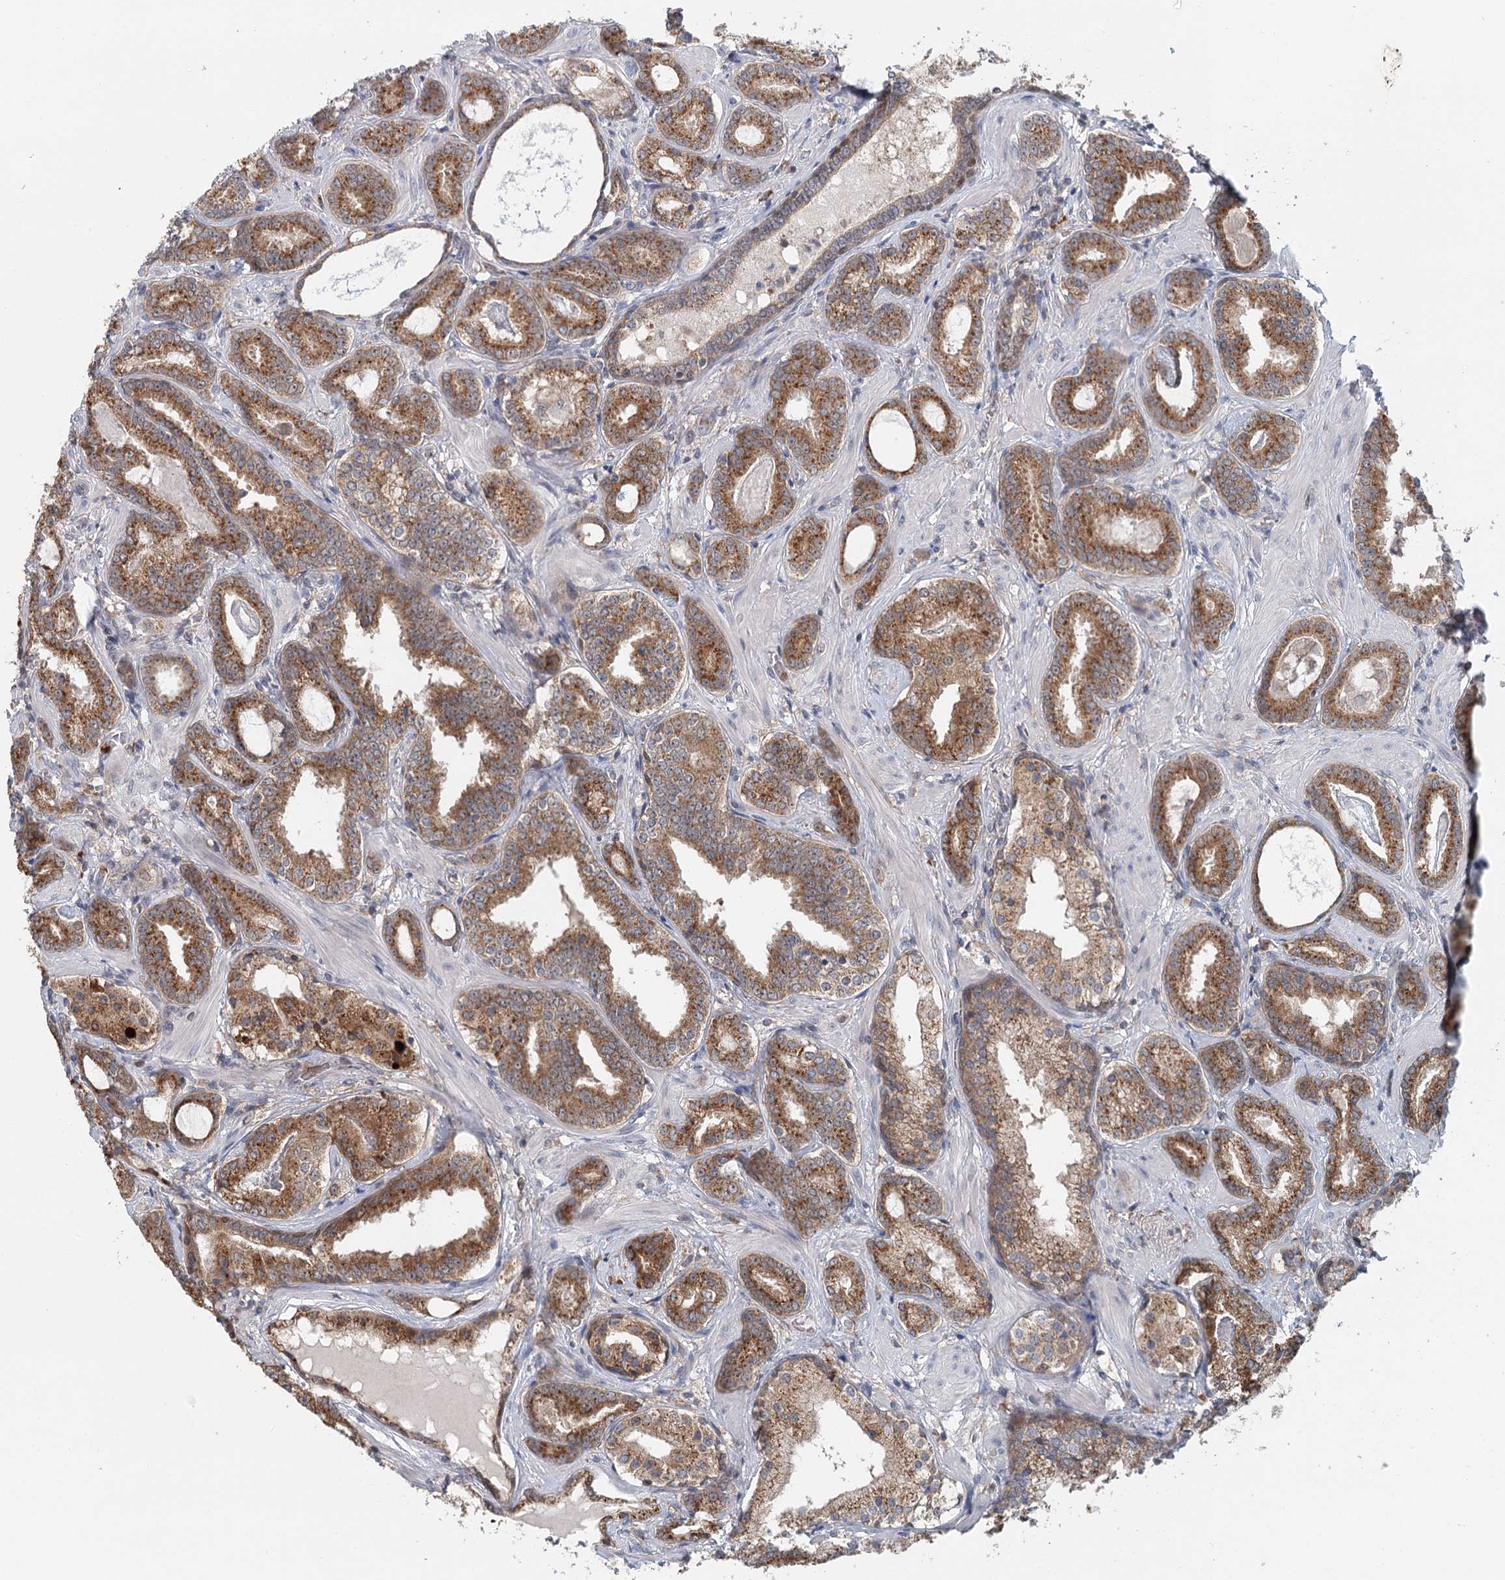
{"staining": {"intensity": "moderate", "quantity": ">75%", "location": "cytoplasmic/membranous"}, "tissue": "prostate cancer", "cell_type": "Tumor cells", "image_type": "cancer", "snomed": [{"axis": "morphology", "description": "Adenocarcinoma, High grade"}, {"axis": "topography", "description": "Prostate"}], "caption": "Immunohistochemistry (IHC) (DAB (3,3'-diaminobenzidine)) staining of adenocarcinoma (high-grade) (prostate) reveals moderate cytoplasmic/membranous protein expression in approximately >75% of tumor cells.", "gene": "ADK", "patient": {"sex": "male", "age": 58}}